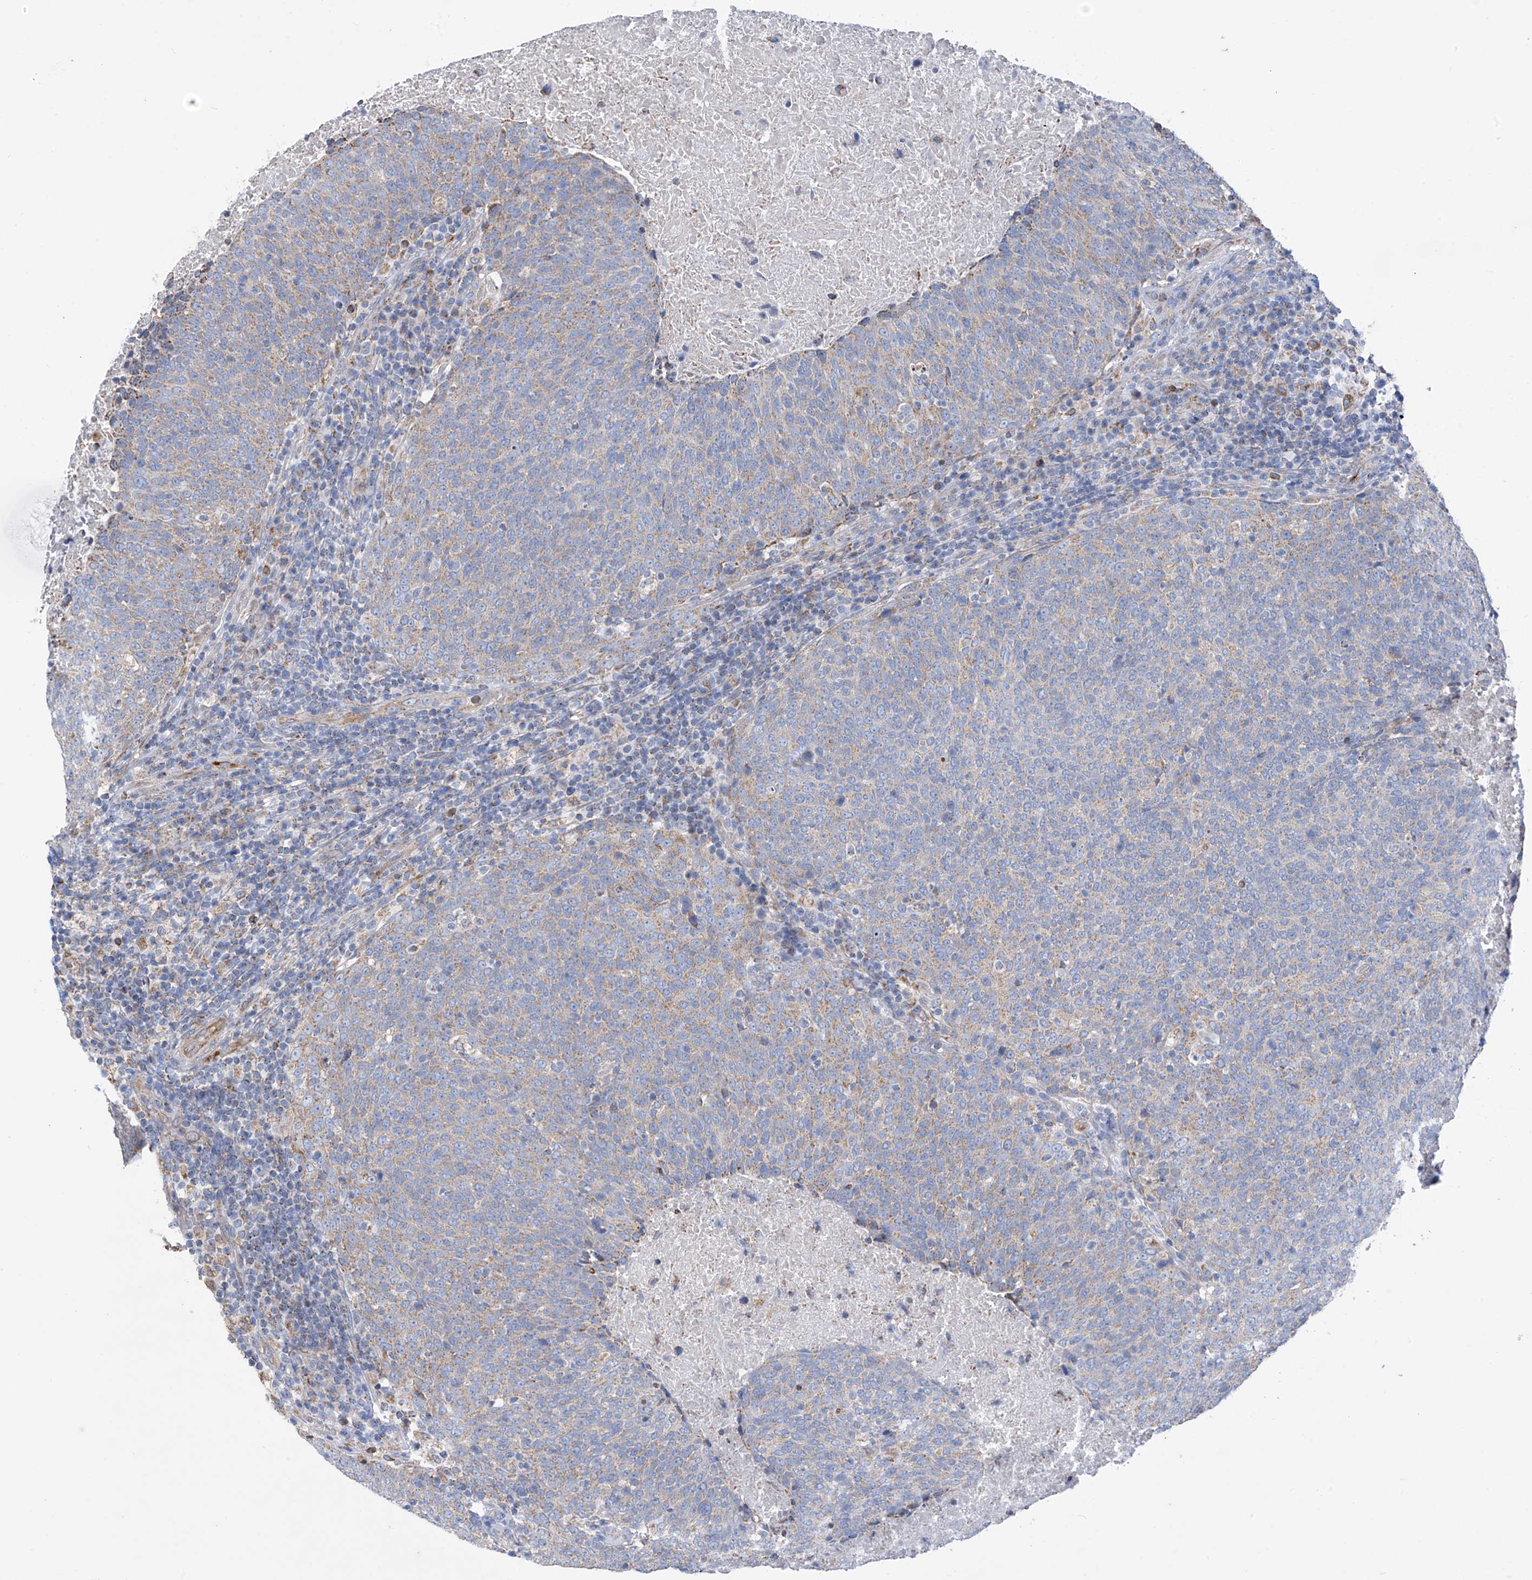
{"staining": {"intensity": "weak", "quantity": "25%-75%", "location": "cytoplasmic/membranous"}, "tissue": "head and neck cancer", "cell_type": "Tumor cells", "image_type": "cancer", "snomed": [{"axis": "morphology", "description": "Squamous cell carcinoma, NOS"}, {"axis": "morphology", "description": "Squamous cell carcinoma, metastatic, NOS"}, {"axis": "topography", "description": "Lymph node"}, {"axis": "topography", "description": "Head-Neck"}], "caption": "High-power microscopy captured an IHC micrograph of head and neck cancer, revealing weak cytoplasmic/membranous staining in approximately 25%-75% of tumor cells.", "gene": "EIF5B", "patient": {"sex": "male", "age": 62}}